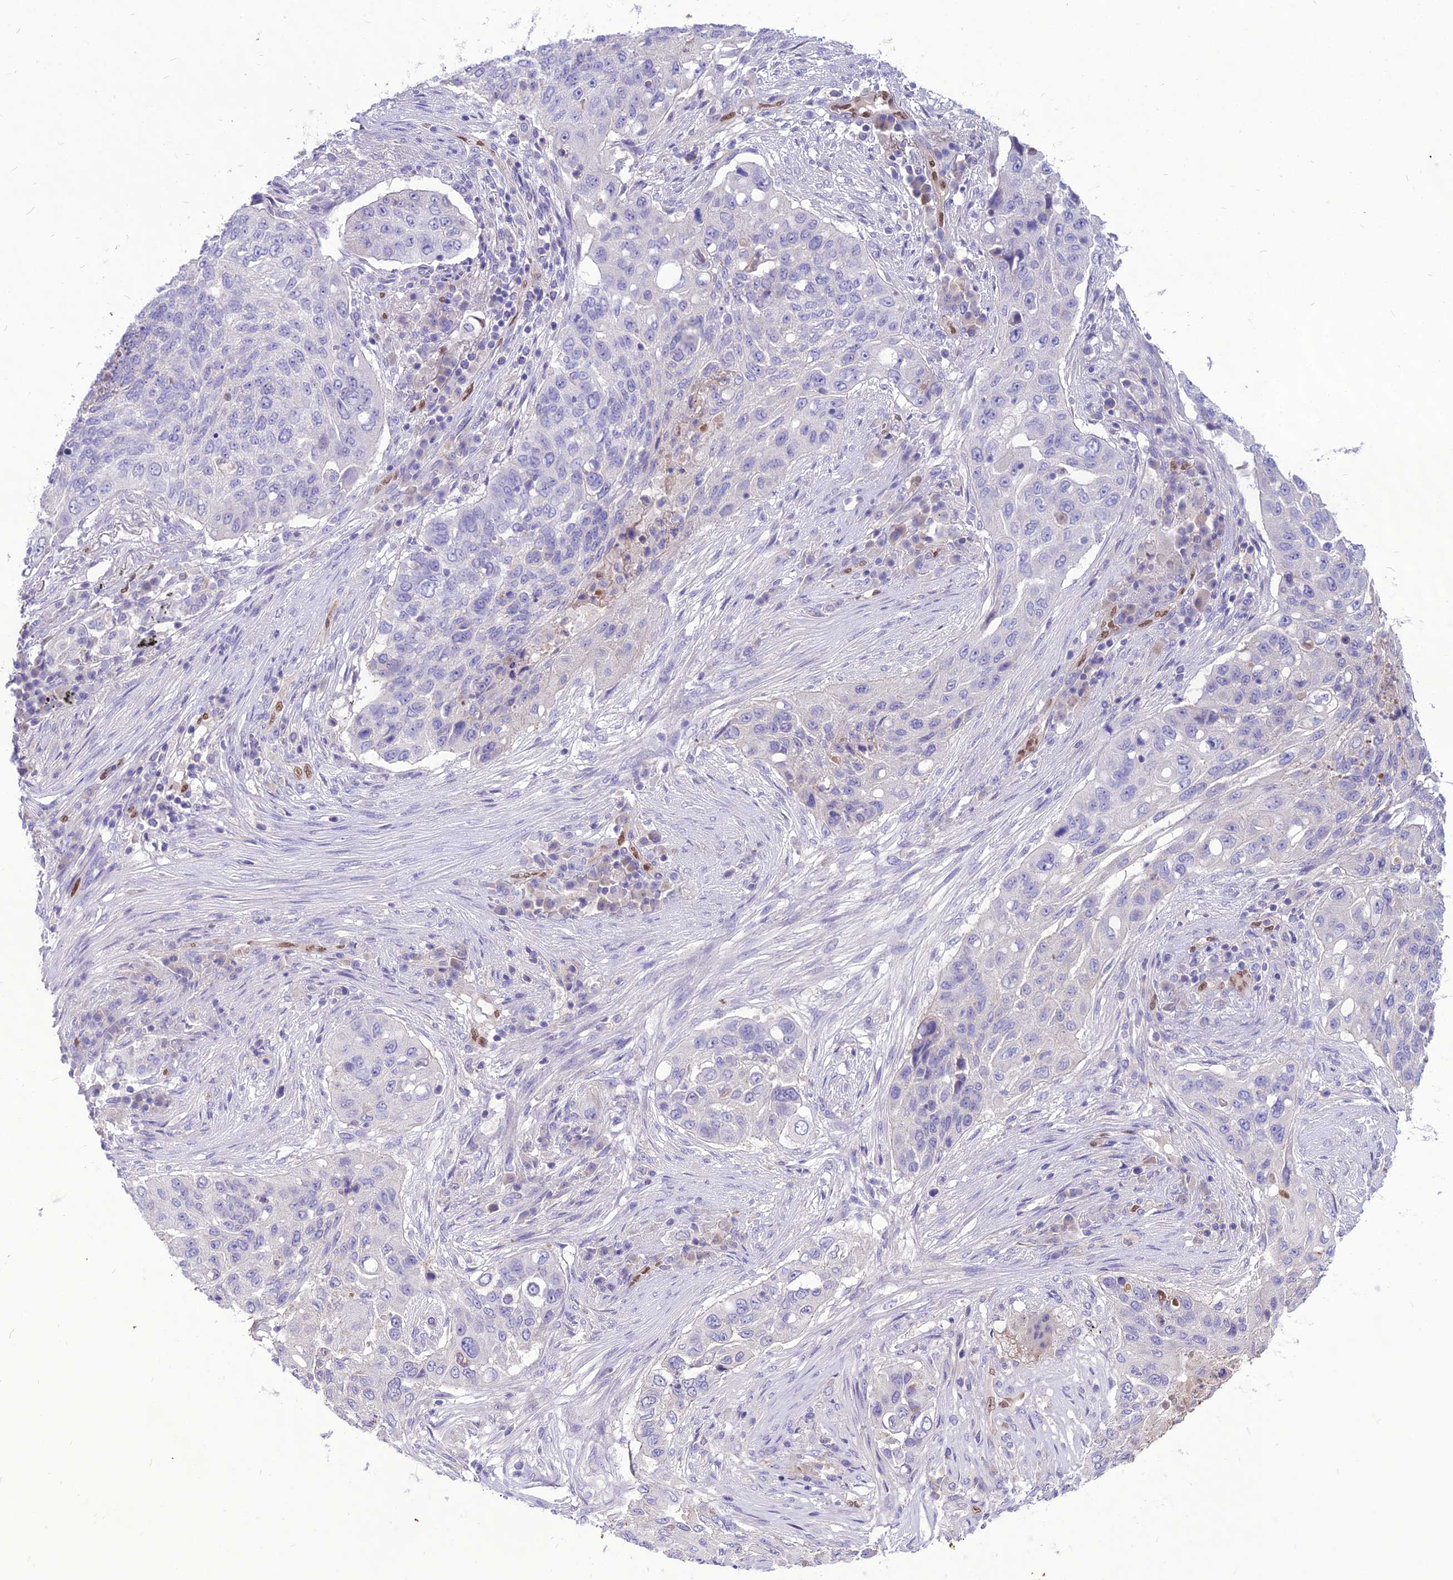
{"staining": {"intensity": "negative", "quantity": "none", "location": "none"}, "tissue": "lung cancer", "cell_type": "Tumor cells", "image_type": "cancer", "snomed": [{"axis": "morphology", "description": "Squamous cell carcinoma, NOS"}, {"axis": "topography", "description": "Lung"}], "caption": "This is an immunohistochemistry (IHC) micrograph of lung squamous cell carcinoma. There is no staining in tumor cells.", "gene": "NOVA2", "patient": {"sex": "female", "age": 63}}